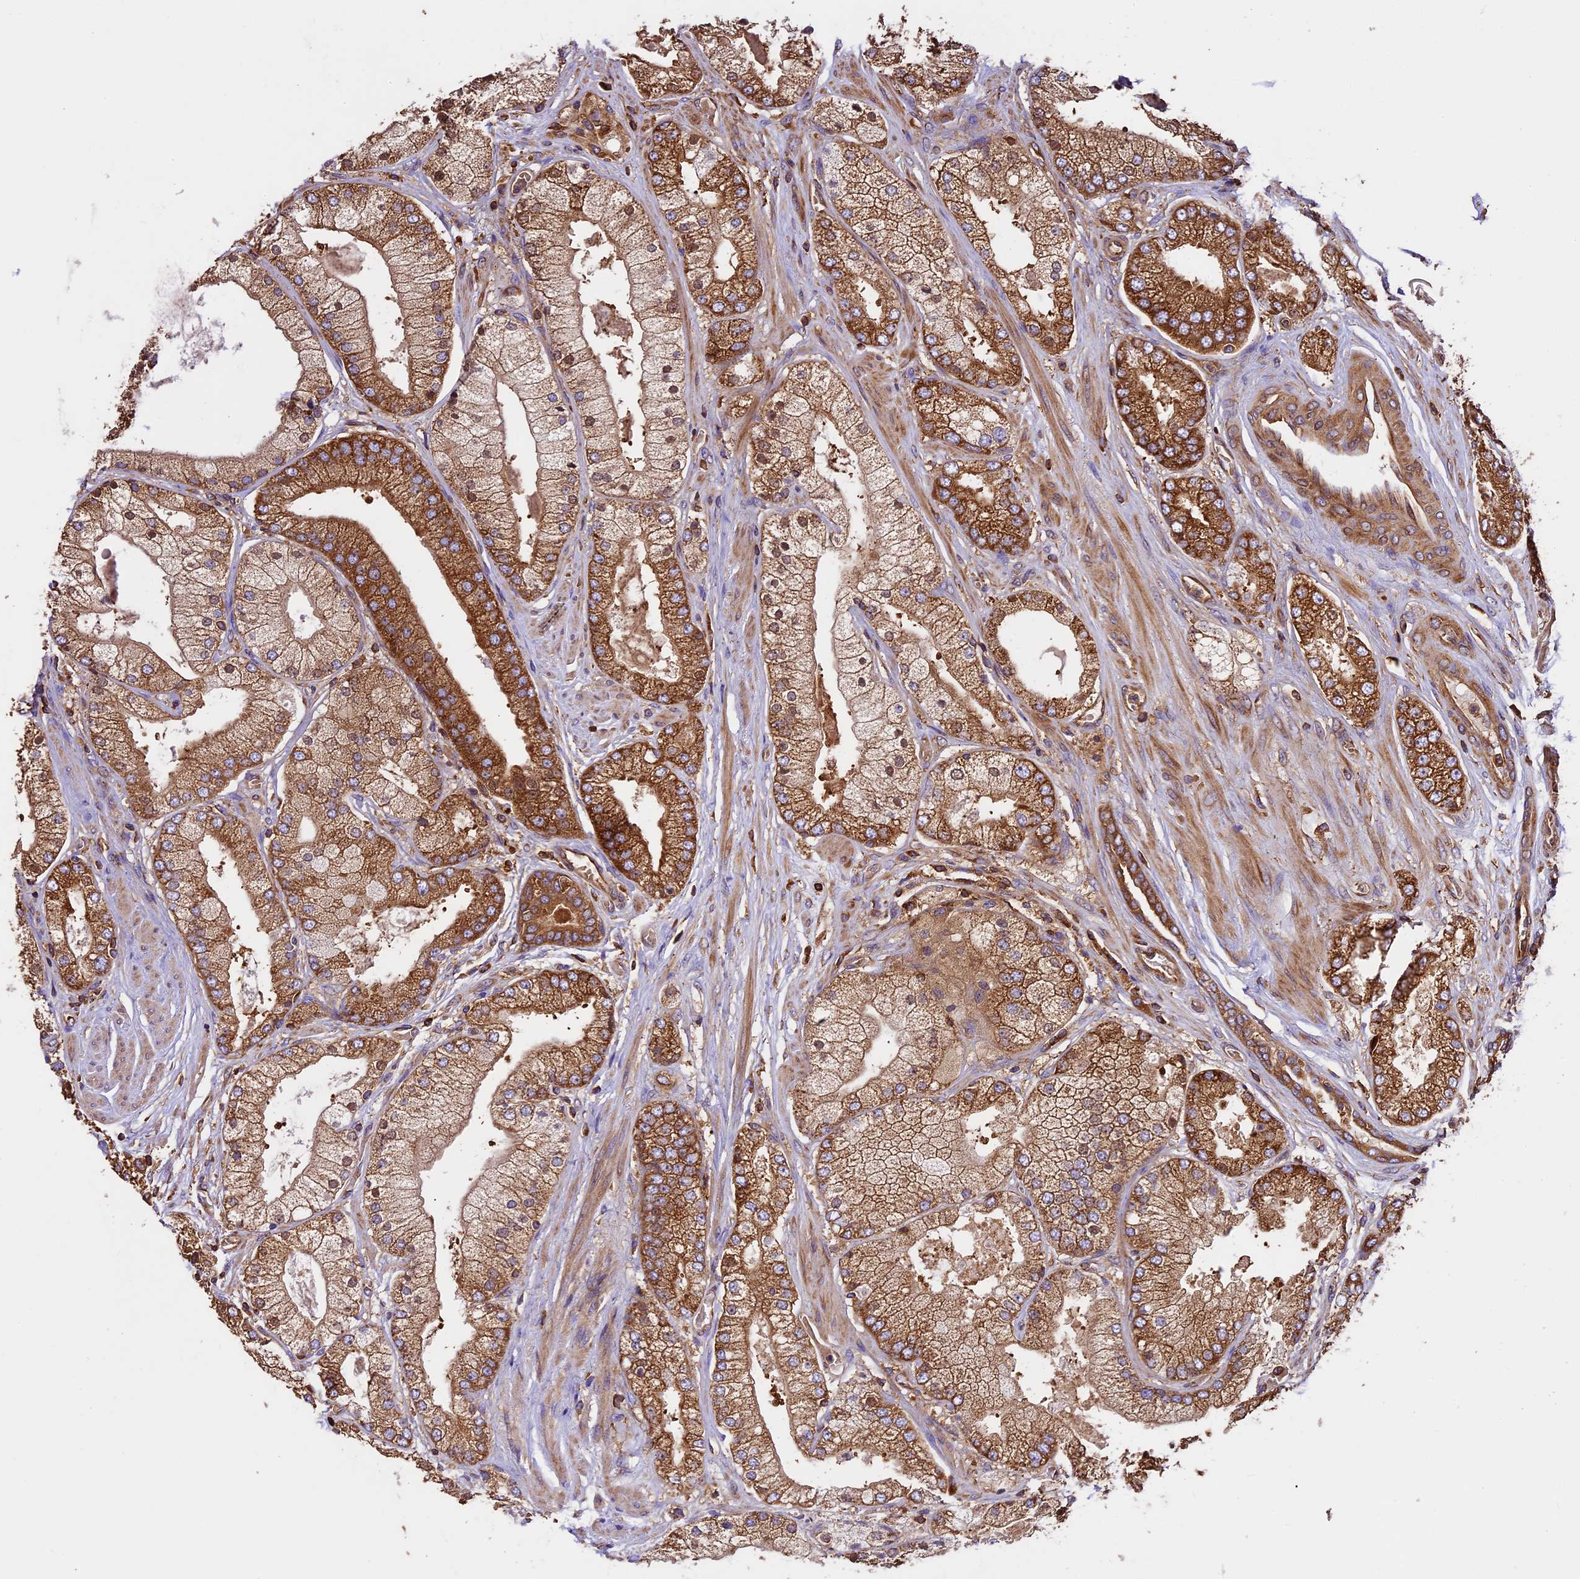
{"staining": {"intensity": "strong", "quantity": ">75%", "location": "cytoplasmic/membranous"}, "tissue": "prostate cancer", "cell_type": "Tumor cells", "image_type": "cancer", "snomed": [{"axis": "morphology", "description": "Adenocarcinoma, High grade"}, {"axis": "topography", "description": "Prostate"}], "caption": "Tumor cells exhibit high levels of strong cytoplasmic/membranous expression in about >75% of cells in human prostate cancer (high-grade adenocarcinoma). (DAB (3,3'-diaminobenzidine) IHC with brightfield microscopy, high magnification).", "gene": "KARS1", "patient": {"sex": "male", "age": 58}}